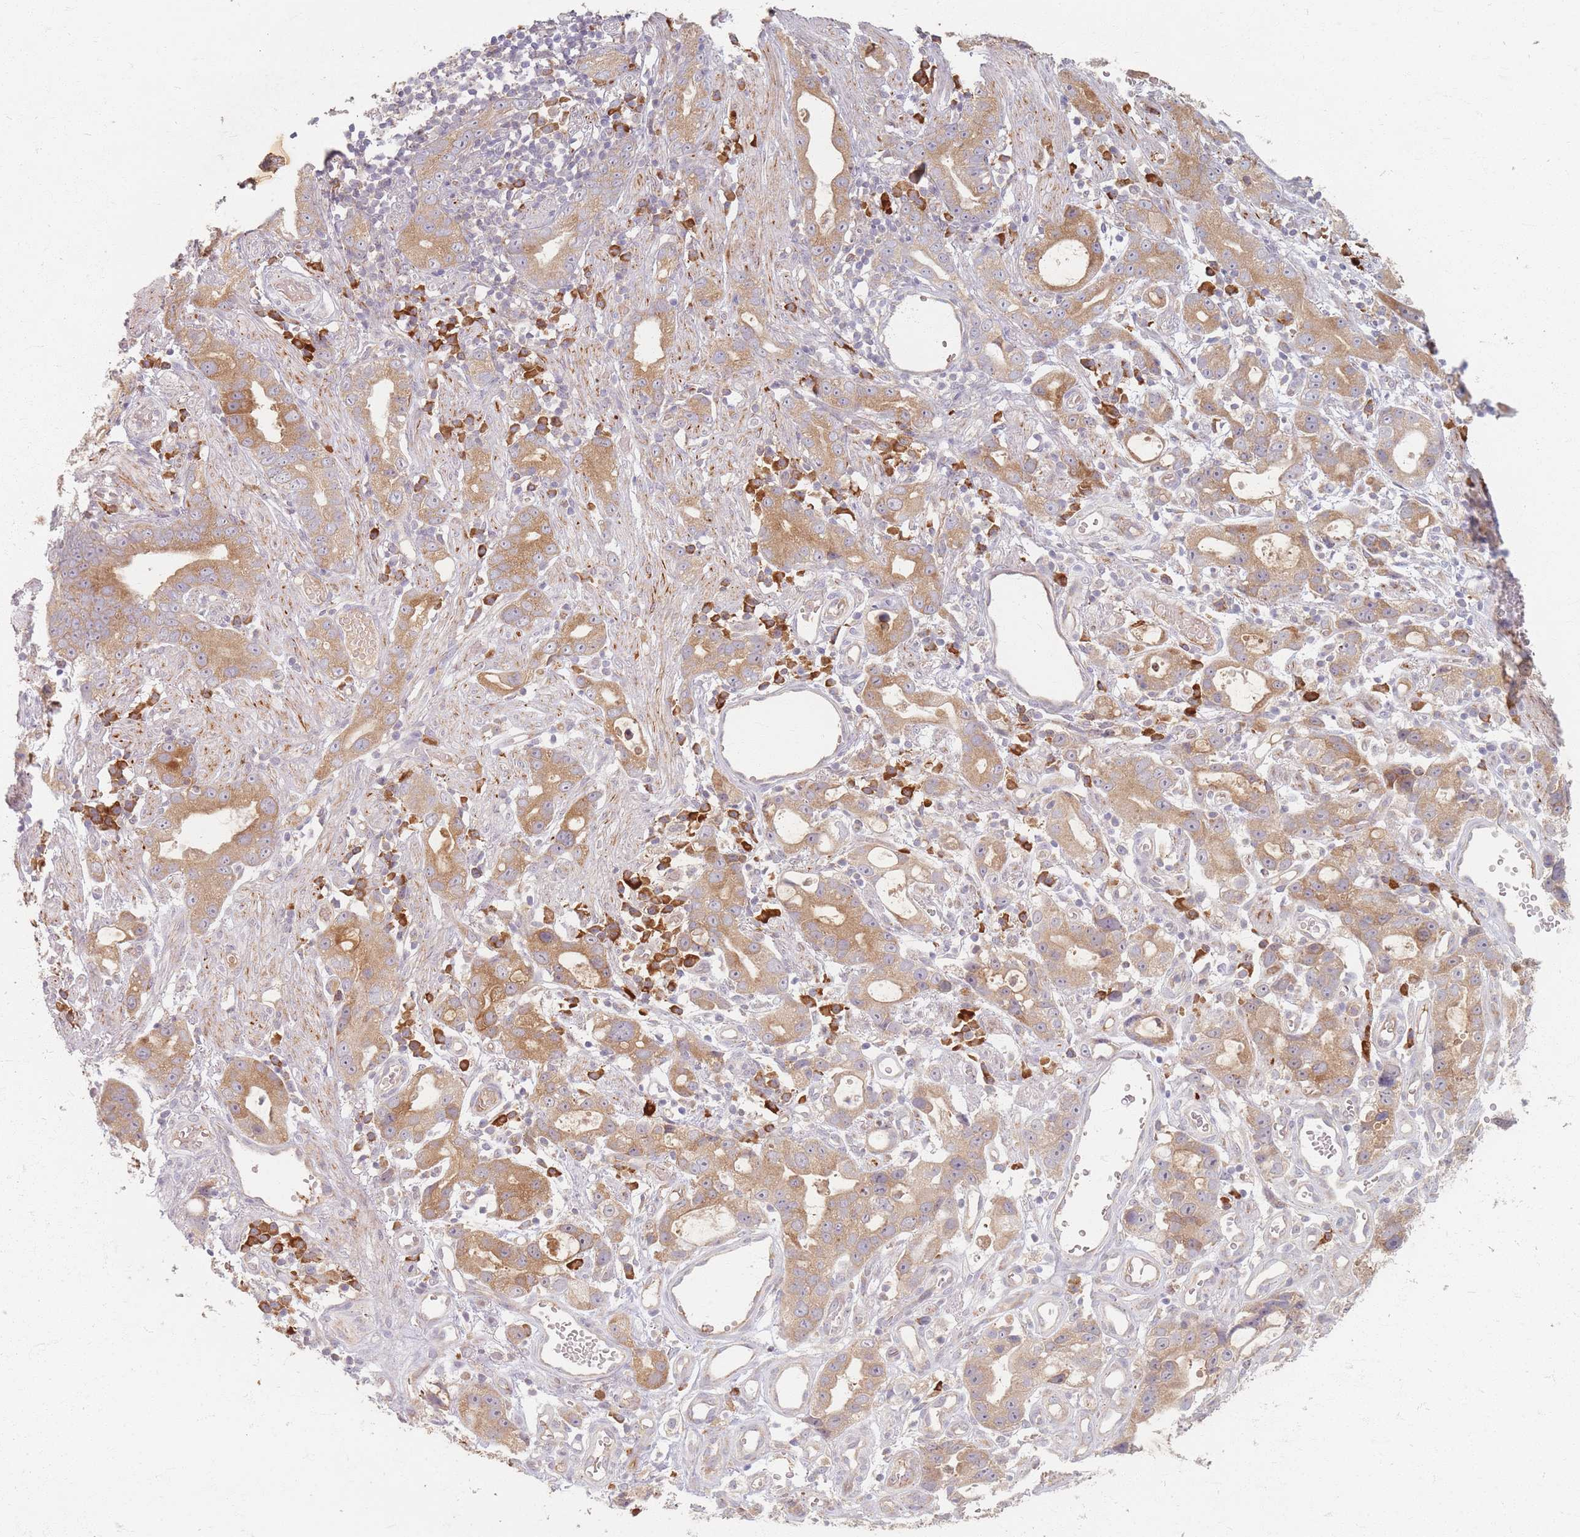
{"staining": {"intensity": "moderate", "quantity": ">75%", "location": "cytoplasmic/membranous"}, "tissue": "stomach cancer", "cell_type": "Tumor cells", "image_type": "cancer", "snomed": [{"axis": "morphology", "description": "Adenocarcinoma, NOS"}, {"axis": "topography", "description": "Stomach"}], "caption": "The histopathology image demonstrates immunohistochemical staining of stomach cancer. There is moderate cytoplasmic/membranous positivity is appreciated in approximately >75% of tumor cells. (DAB = brown stain, brightfield microscopy at high magnification).", "gene": "SMIM14", "patient": {"sex": "male", "age": 55}}